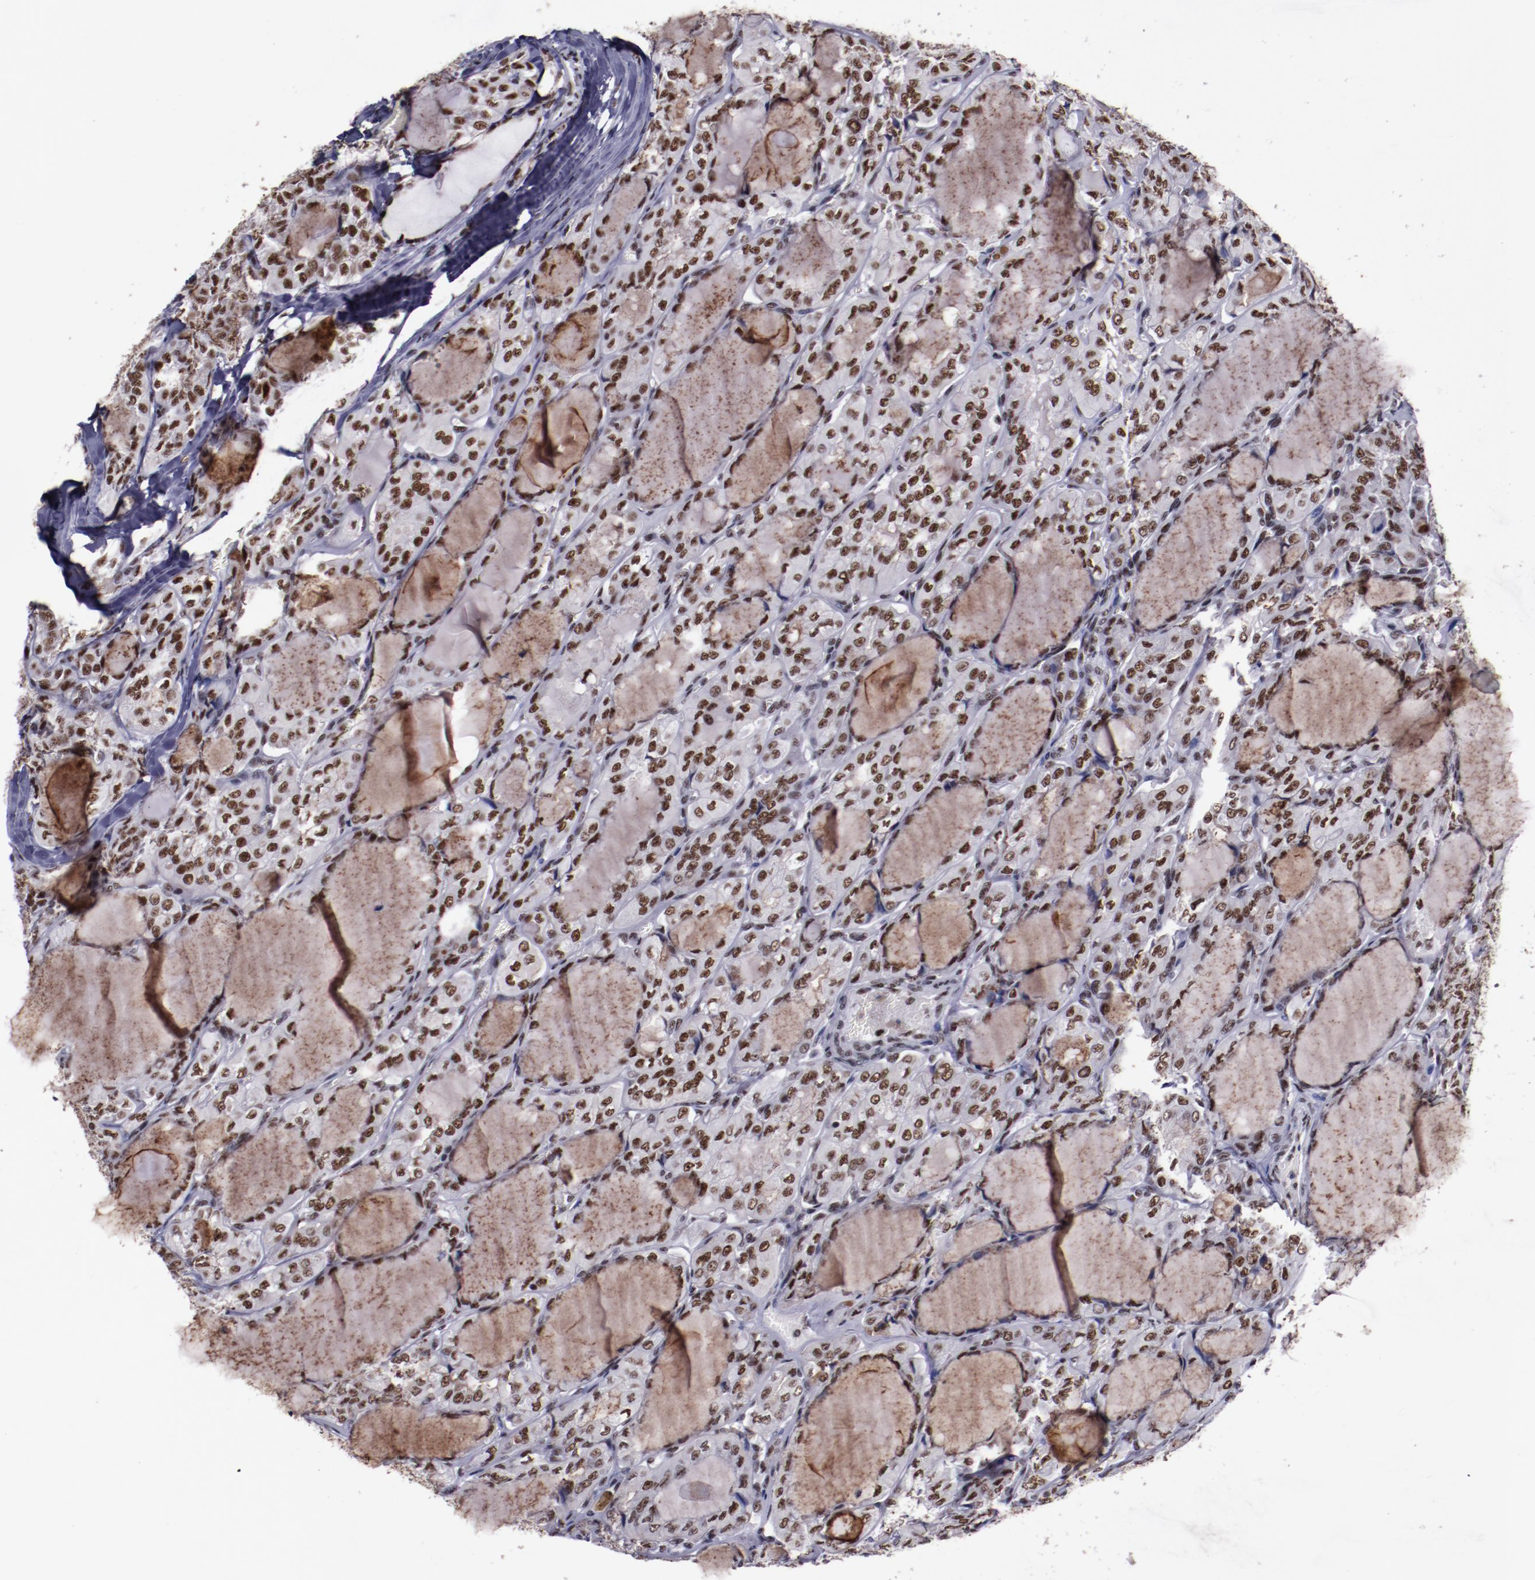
{"staining": {"intensity": "moderate", "quantity": ">75%", "location": "nuclear"}, "tissue": "thyroid cancer", "cell_type": "Tumor cells", "image_type": "cancer", "snomed": [{"axis": "morphology", "description": "Papillary adenocarcinoma, NOS"}, {"axis": "topography", "description": "Thyroid gland"}], "caption": "Protein staining shows moderate nuclear staining in about >75% of tumor cells in papillary adenocarcinoma (thyroid). (IHC, brightfield microscopy, high magnification).", "gene": "PPP4R3A", "patient": {"sex": "male", "age": 20}}